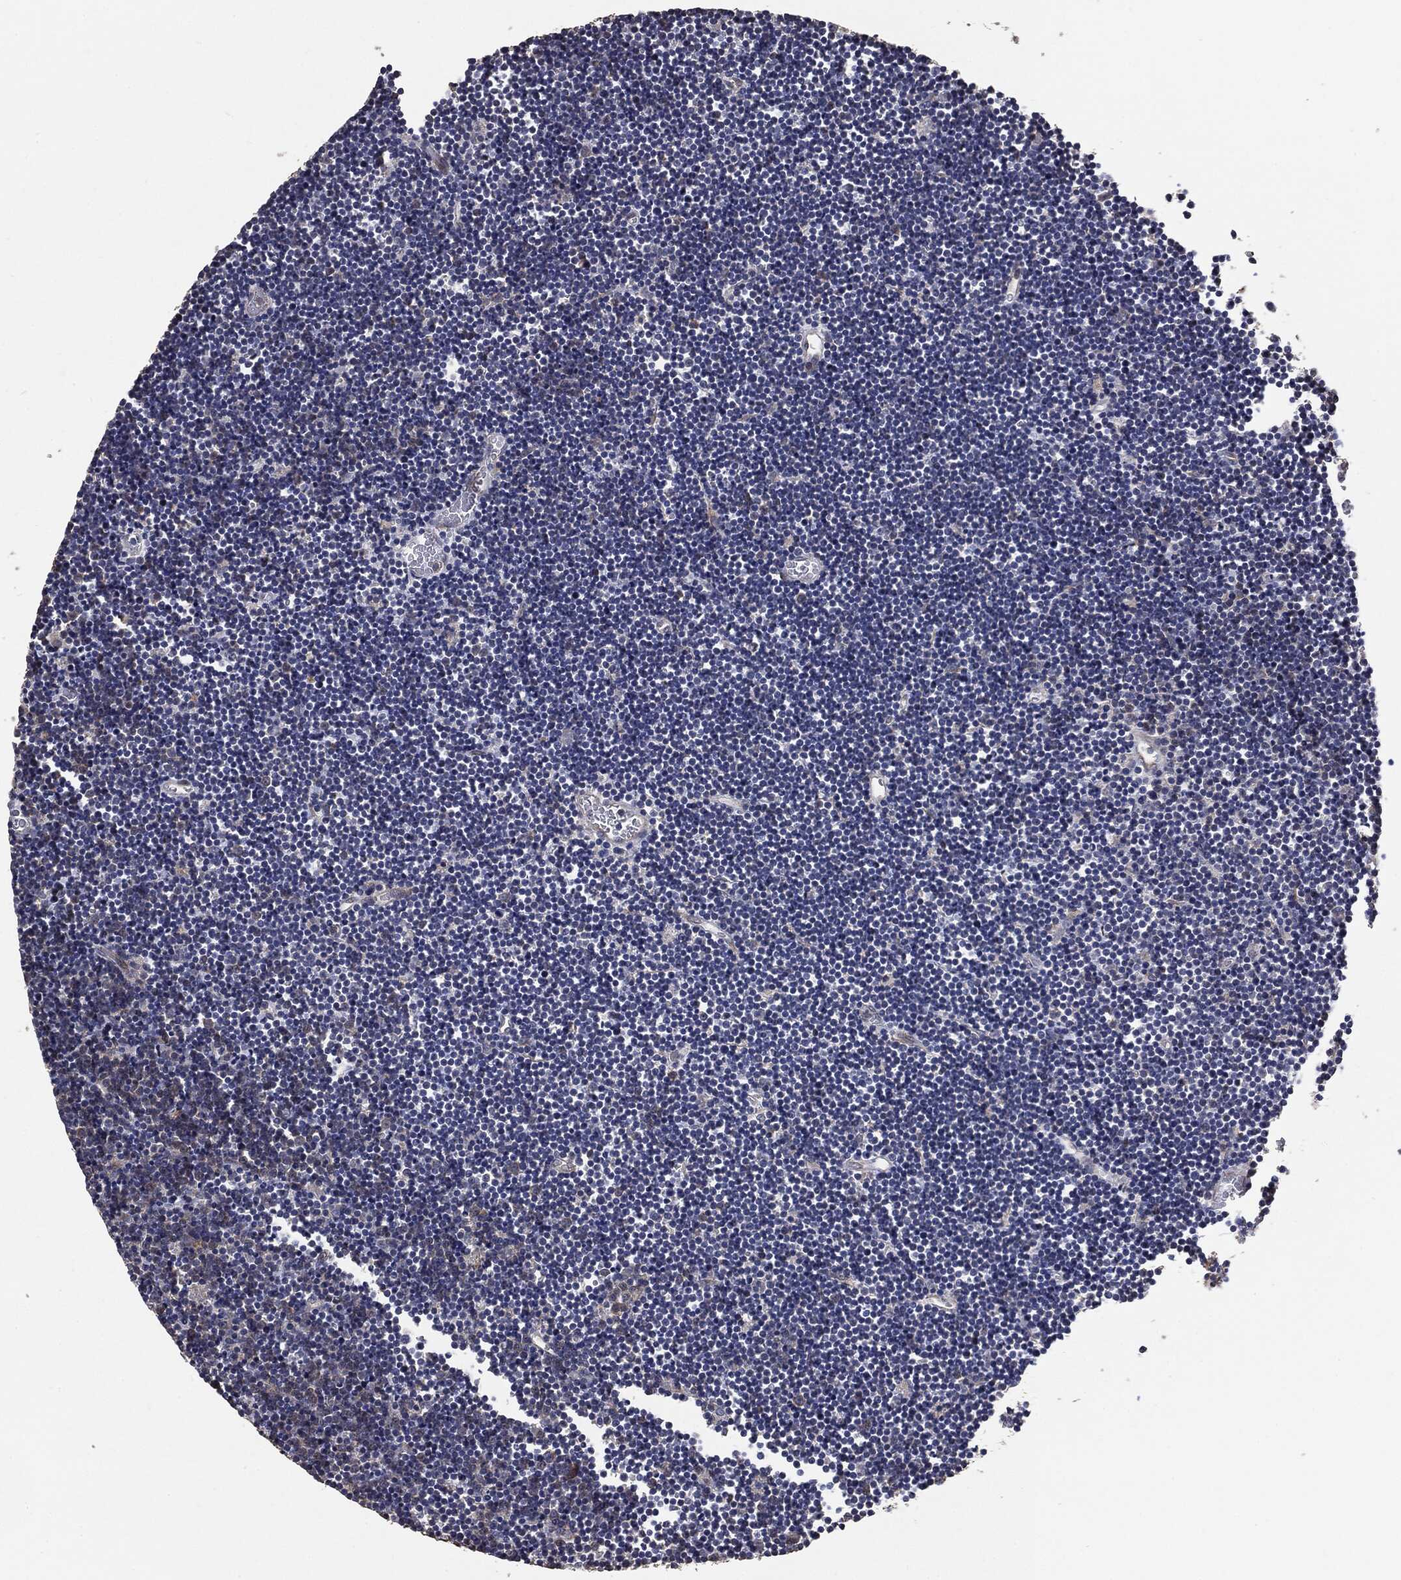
{"staining": {"intensity": "negative", "quantity": "none", "location": "none"}, "tissue": "lymphoma", "cell_type": "Tumor cells", "image_type": "cancer", "snomed": [{"axis": "morphology", "description": "Malignant lymphoma, non-Hodgkin's type, Low grade"}, {"axis": "topography", "description": "Brain"}], "caption": "This is an IHC photomicrograph of human low-grade malignant lymphoma, non-Hodgkin's type. There is no staining in tumor cells.", "gene": "MTOR", "patient": {"sex": "female", "age": 66}}